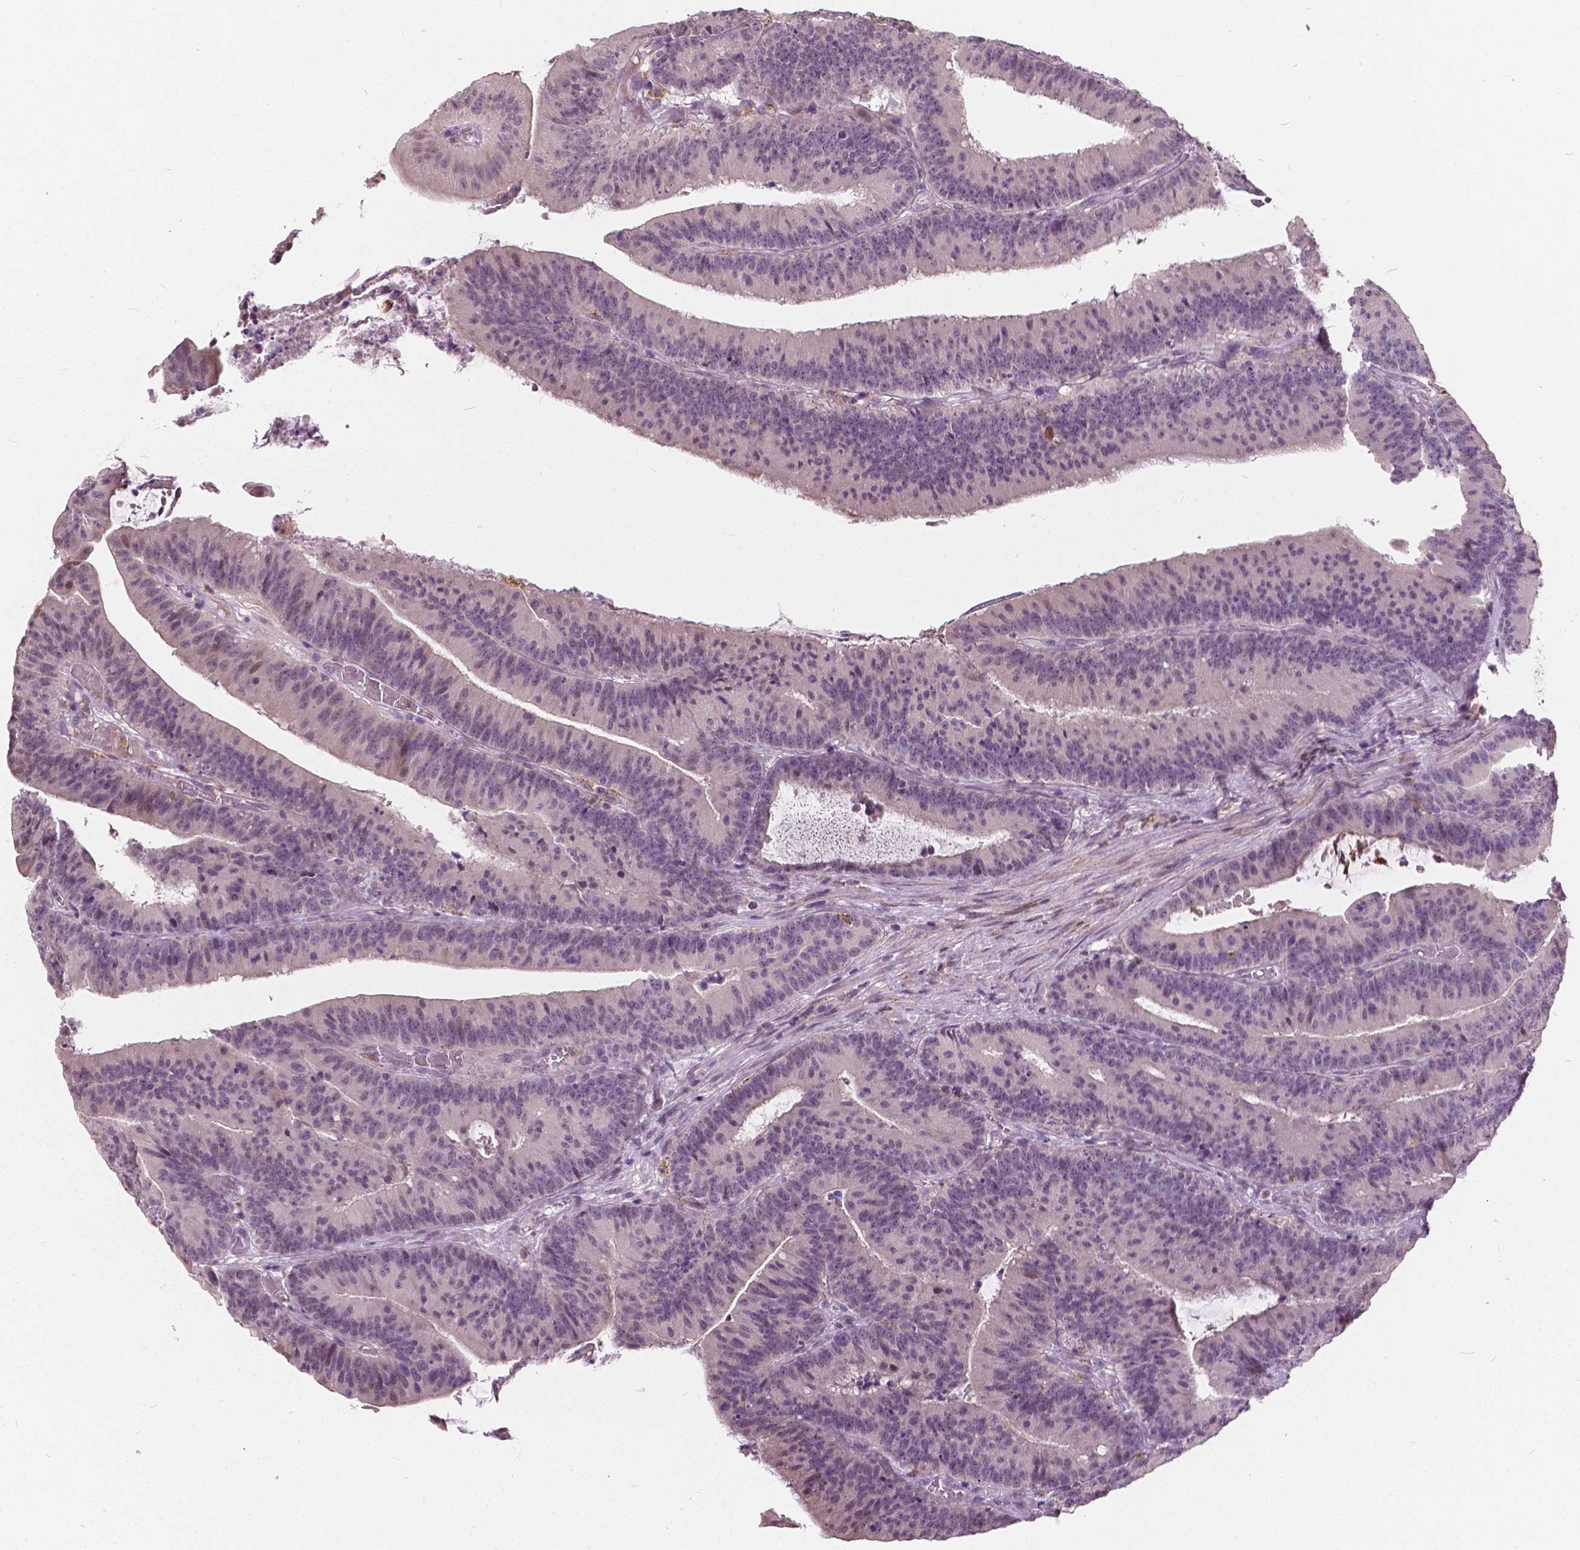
{"staining": {"intensity": "negative", "quantity": "none", "location": "none"}, "tissue": "colorectal cancer", "cell_type": "Tumor cells", "image_type": "cancer", "snomed": [{"axis": "morphology", "description": "Adenocarcinoma, NOS"}, {"axis": "topography", "description": "Colon"}], "caption": "Adenocarcinoma (colorectal) was stained to show a protein in brown. There is no significant staining in tumor cells.", "gene": "DLX6", "patient": {"sex": "female", "age": 78}}